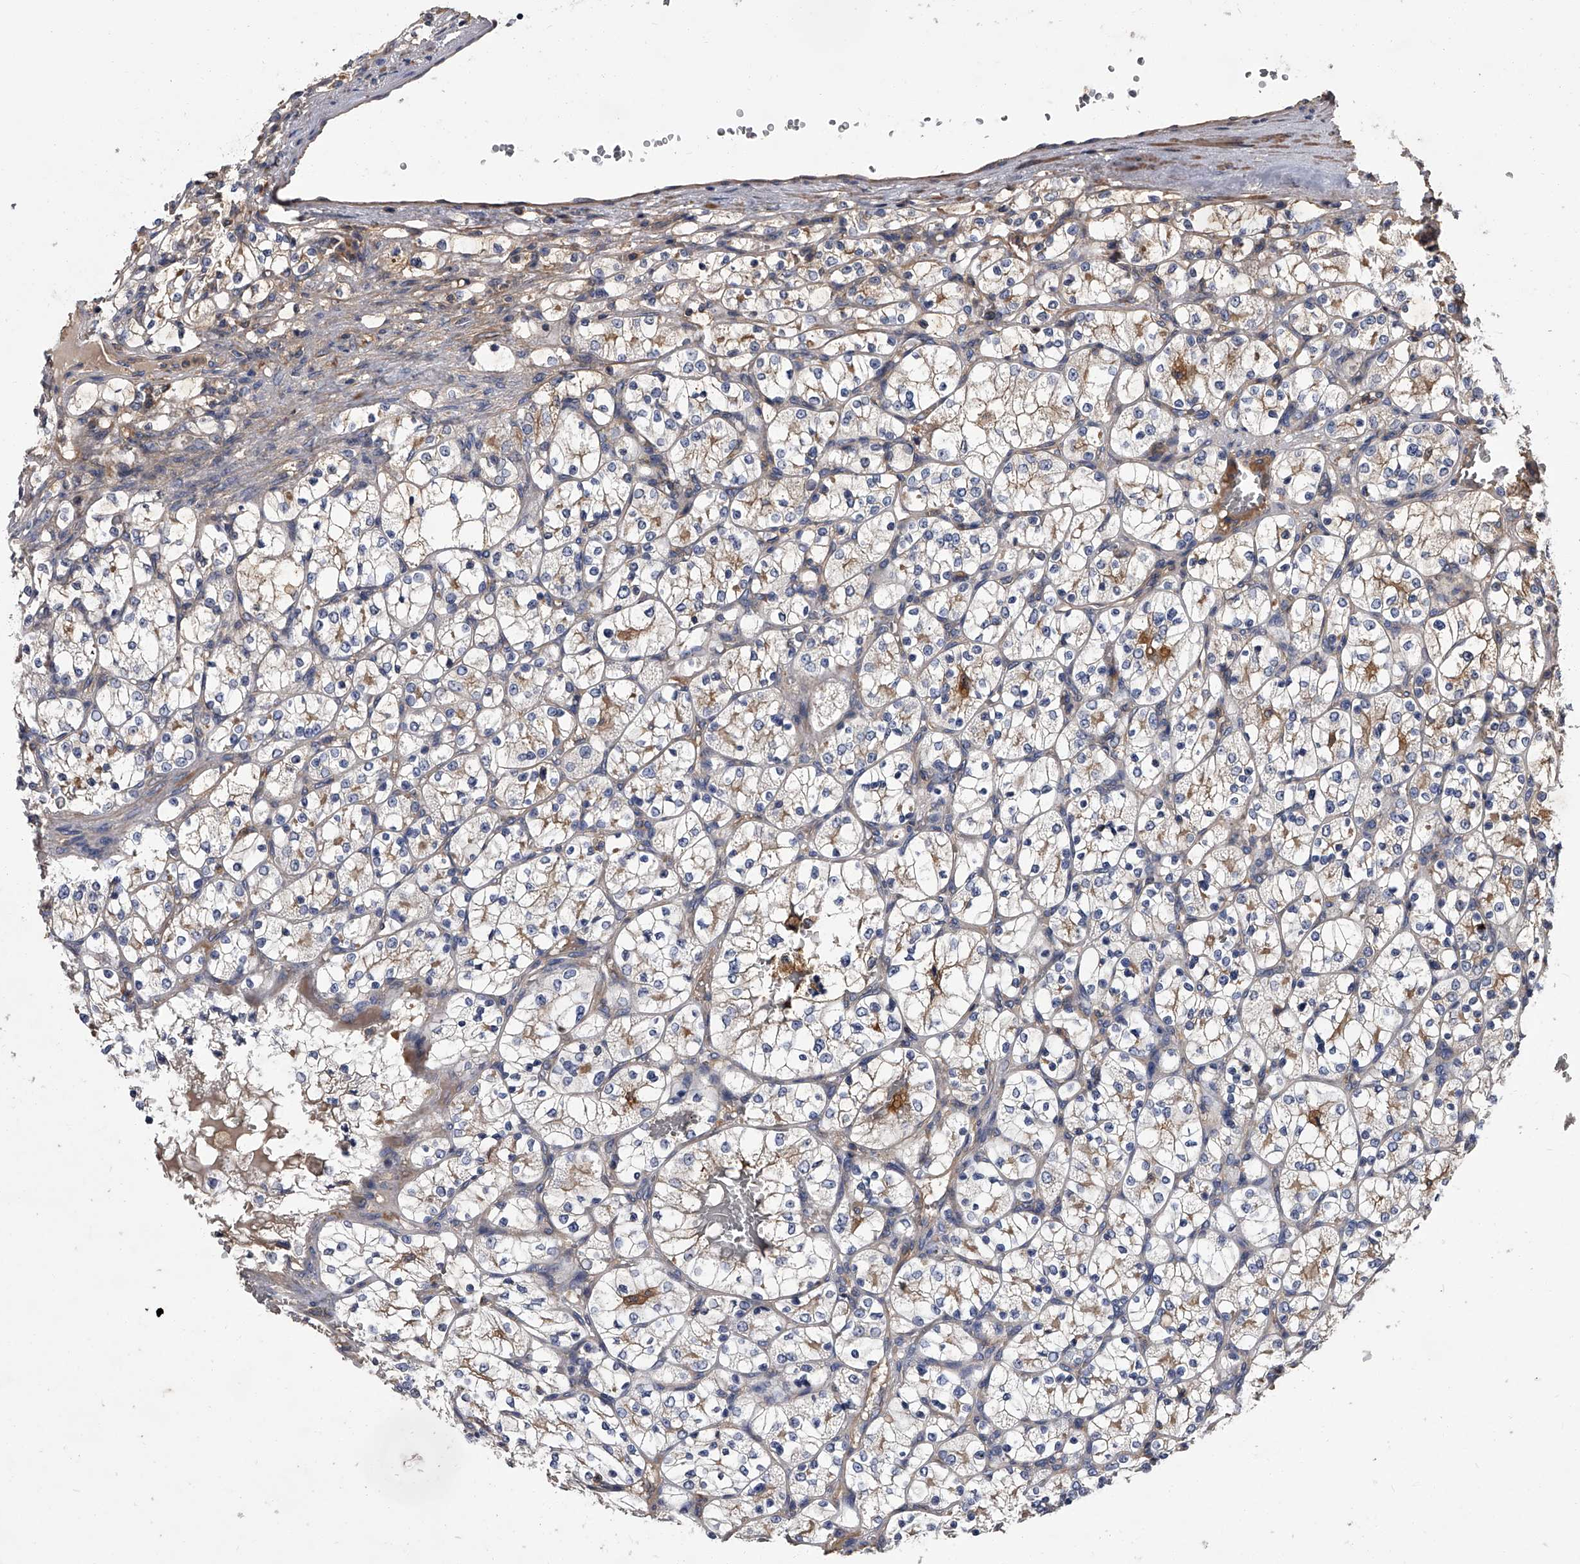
{"staining": {"intensity": "weak", "quantity": "<25%", "location": "cytoplasmic/membranous"}, "tissue": "renal cancer", "cell_type": "Tumor cells", "image_type": "cancer", "snomed": [{"axis": "morphology", "description": "Adenocarcinoma, NOS"}, {"axis": "topography", "description": "Kidney"}], "caption": "This is a photomicrograph of IHC staining of adenocarcinoma (renal), which shows no staining in tumor cells.", "gene": "STK36", "patient": {"sex": "female", "age": 69}}